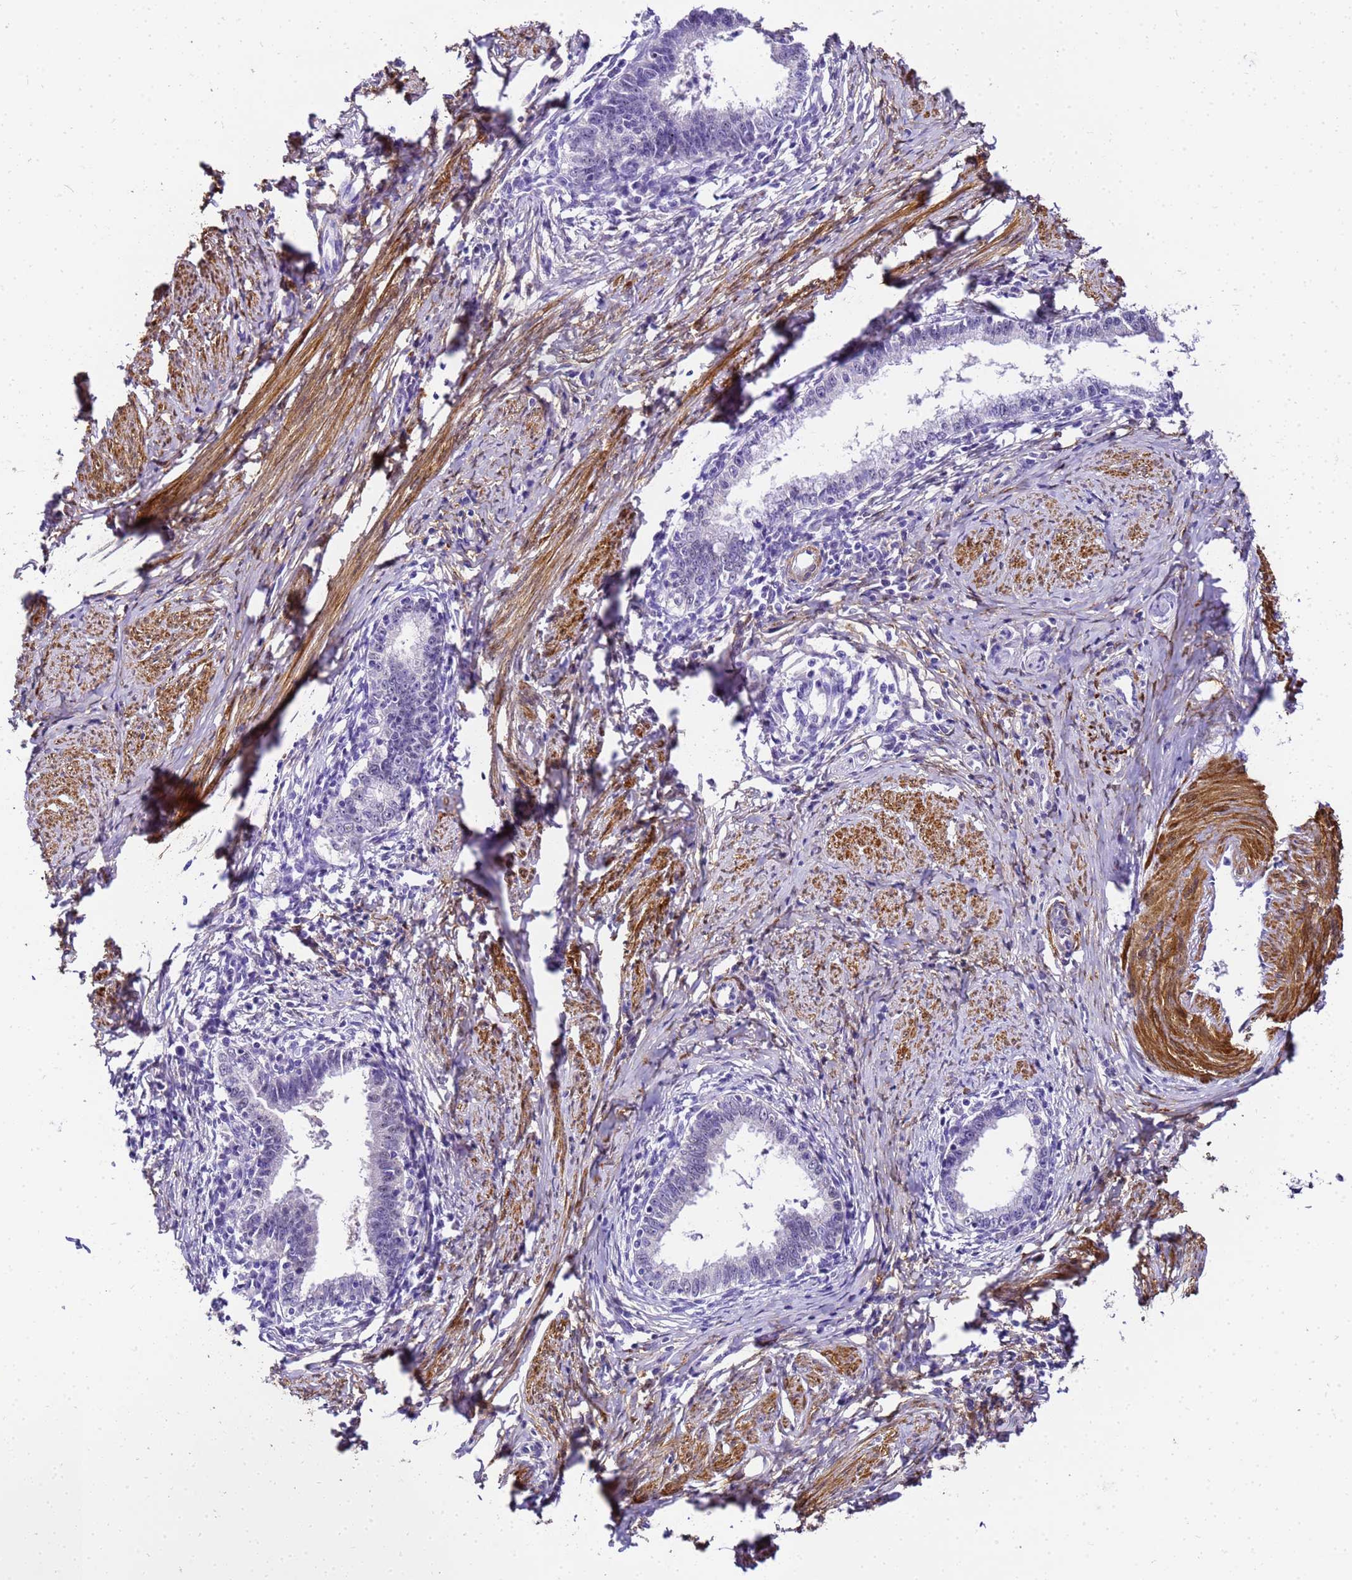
{"staining": {"intensity": "negative", "quantity": "none", "location": "none"}, "tissue": "cervical cancer", "cell_type": "Tumor cells", "image_type": "cancer", "snomed": [{"axis": "morphology", "description": "Adenocarcinoma, NOS"}, {"axis": "topography", "description": "Cervix"}], "caption": "Micrograph shows no protein staining in tumor cells of cervical adenocarcinoma tissue.", "gene": "HSPB6", "patient": {"sex": "female", "age": 36}}